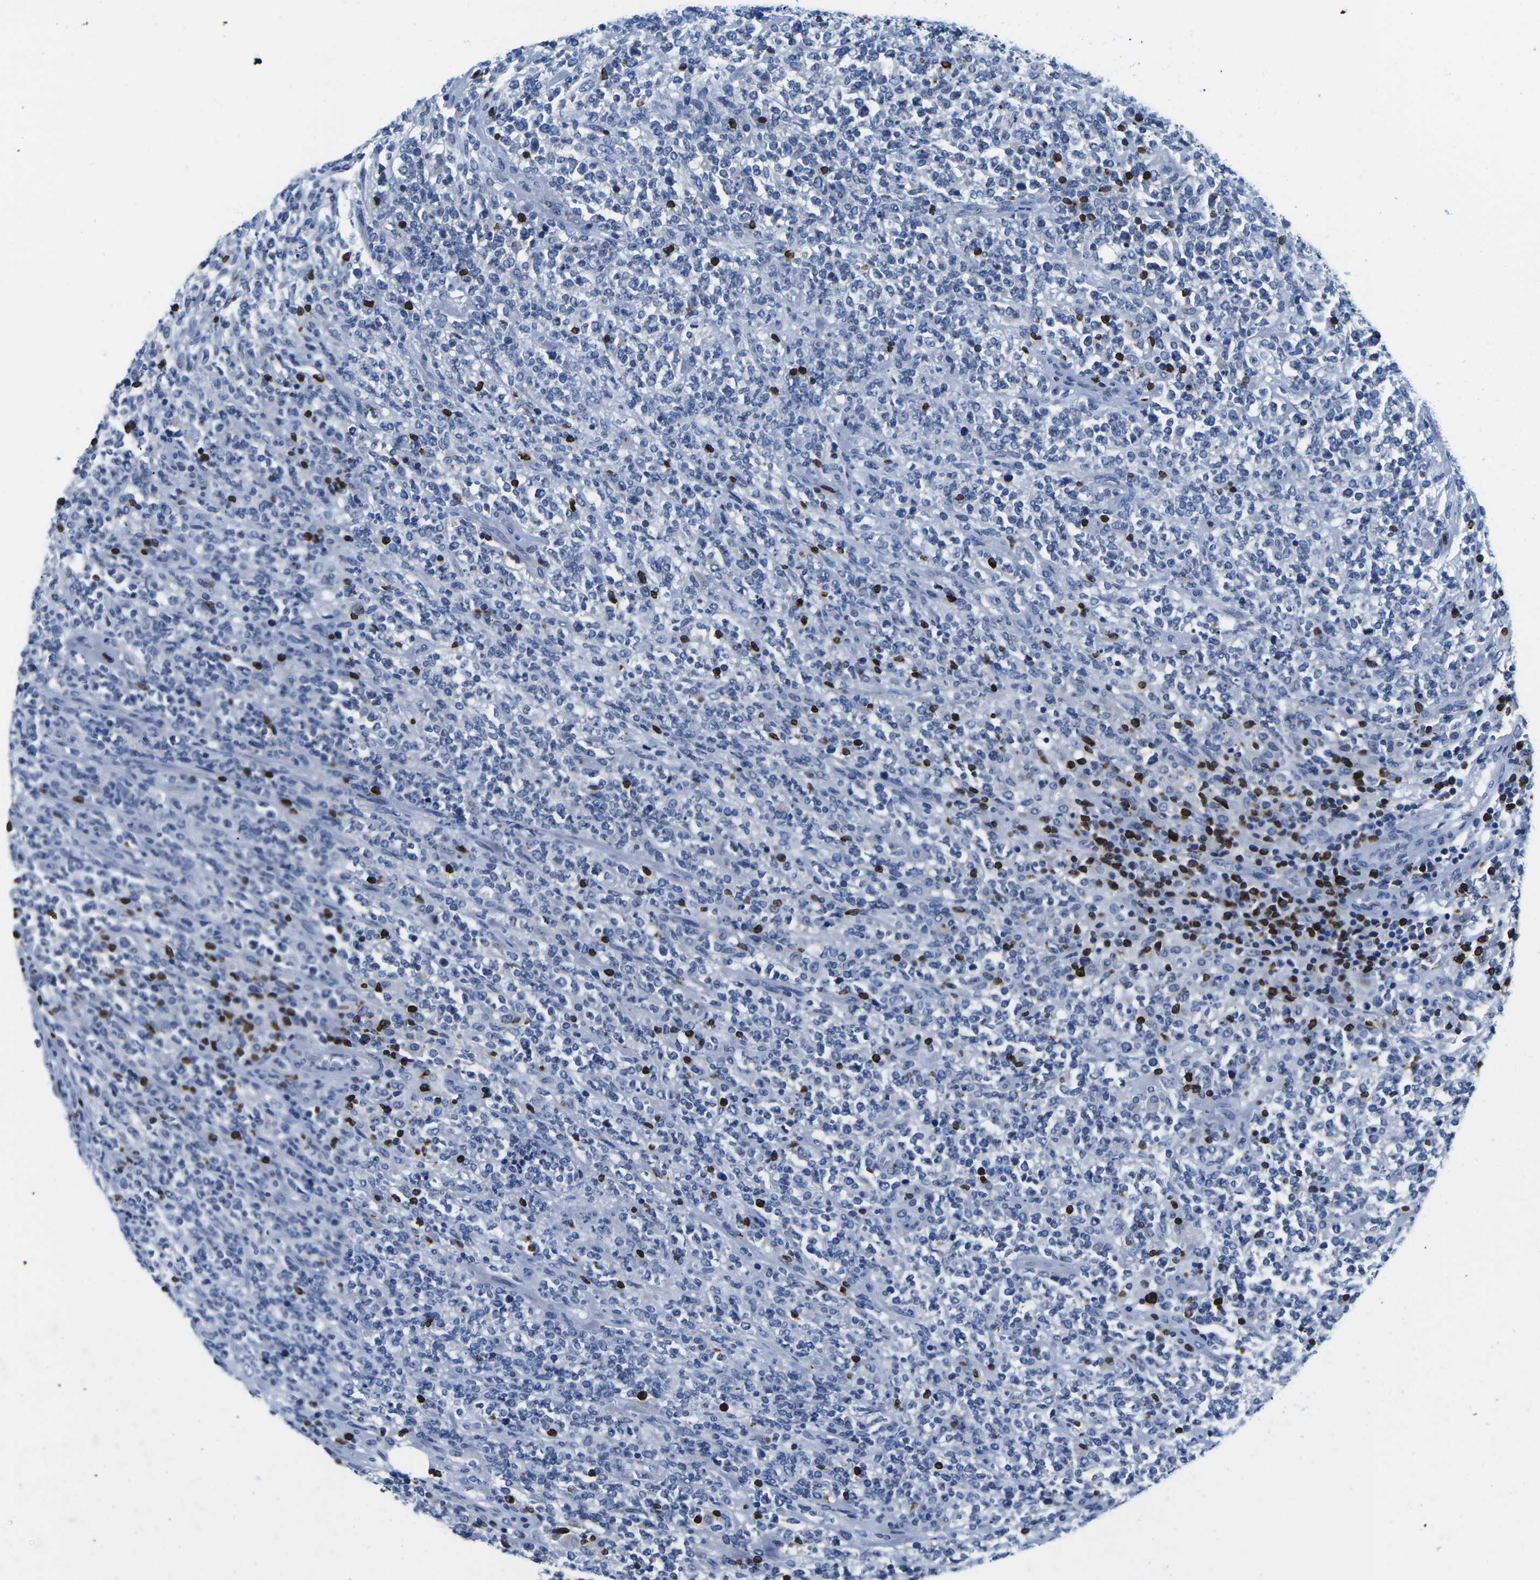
{"staining": {"intensity": "negative", "quantity": "none", "location": "none"}, "tissue": "lymphoma", "cell_type": "Tumor cells", "image_type": "cancer", "snomed": [{"axis": "morphology", "description": "Malignant lymphoma, non-Hodgkin's type, High grade"}, {"axis": "topography", "description": "Soft tissue"}], "caption": "Protein analysis of lymphoma shows no significant expression in tumor cells.", "gene": "CTSW", "patient": {"sex": "male", "age": 18}}